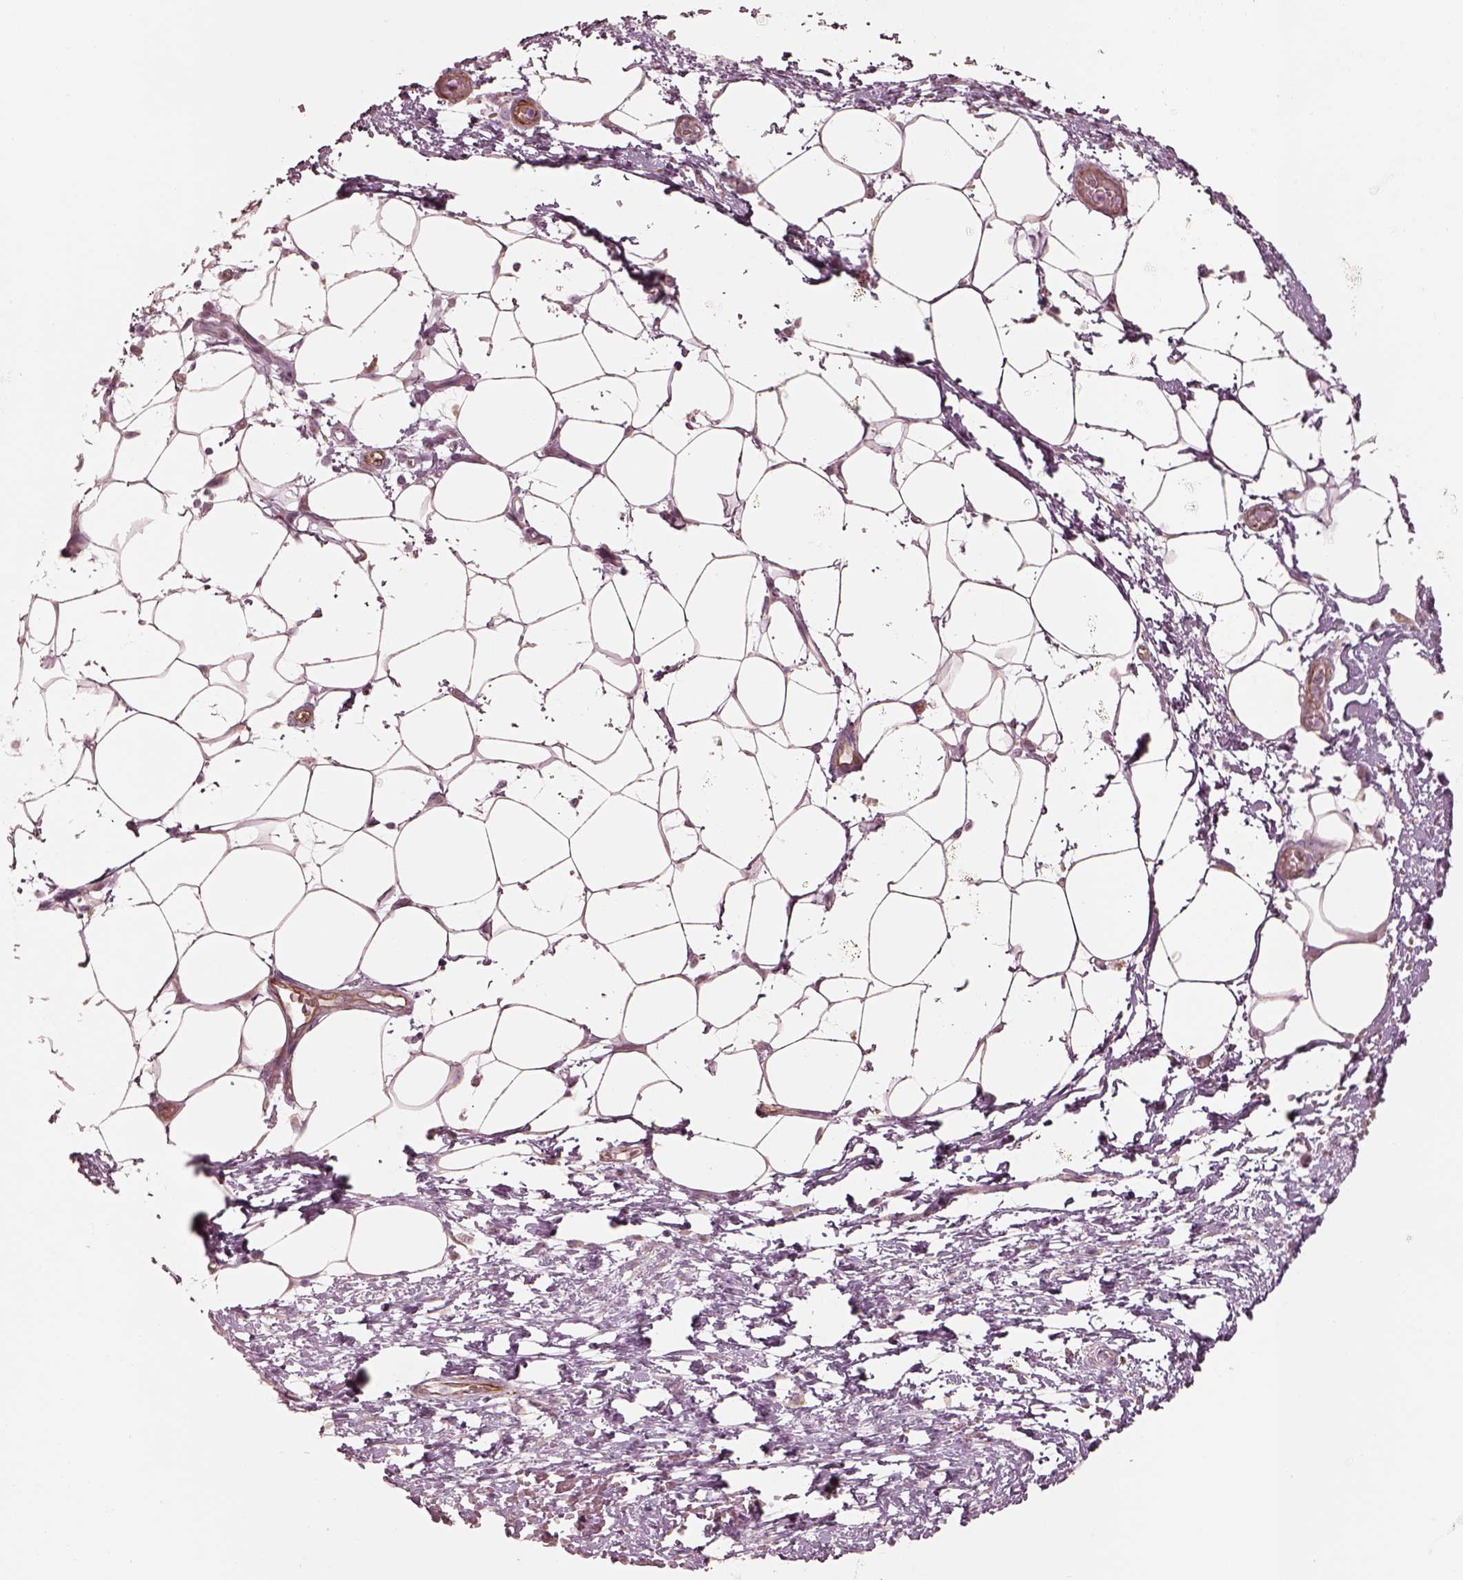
{"staining": {"intensity": "negative", "quantity": "none", "location": "none"}, "tissue": "pancreatic cancer", "cell_type": "Tumor cells", "image_type": "cancer", "snomed": [{"axis": "morphology", "description": "Adenocarcinoma, NOS"}, {"axis": "topography", "description": "Pancreas"}], "caption": "High magnification brightfield microscopy of pancreatic adenocarcinoma stained with DAB (3,3'-diaminobenzidine) (brown) and counterstained with hematoxylin (blue): tumor cells show no significant positivity. (Immunohistochemistry, brightfield microscopy, high magnification).", "gene": "RAB3C", "patient": {"sex": "female", "age": 72}}